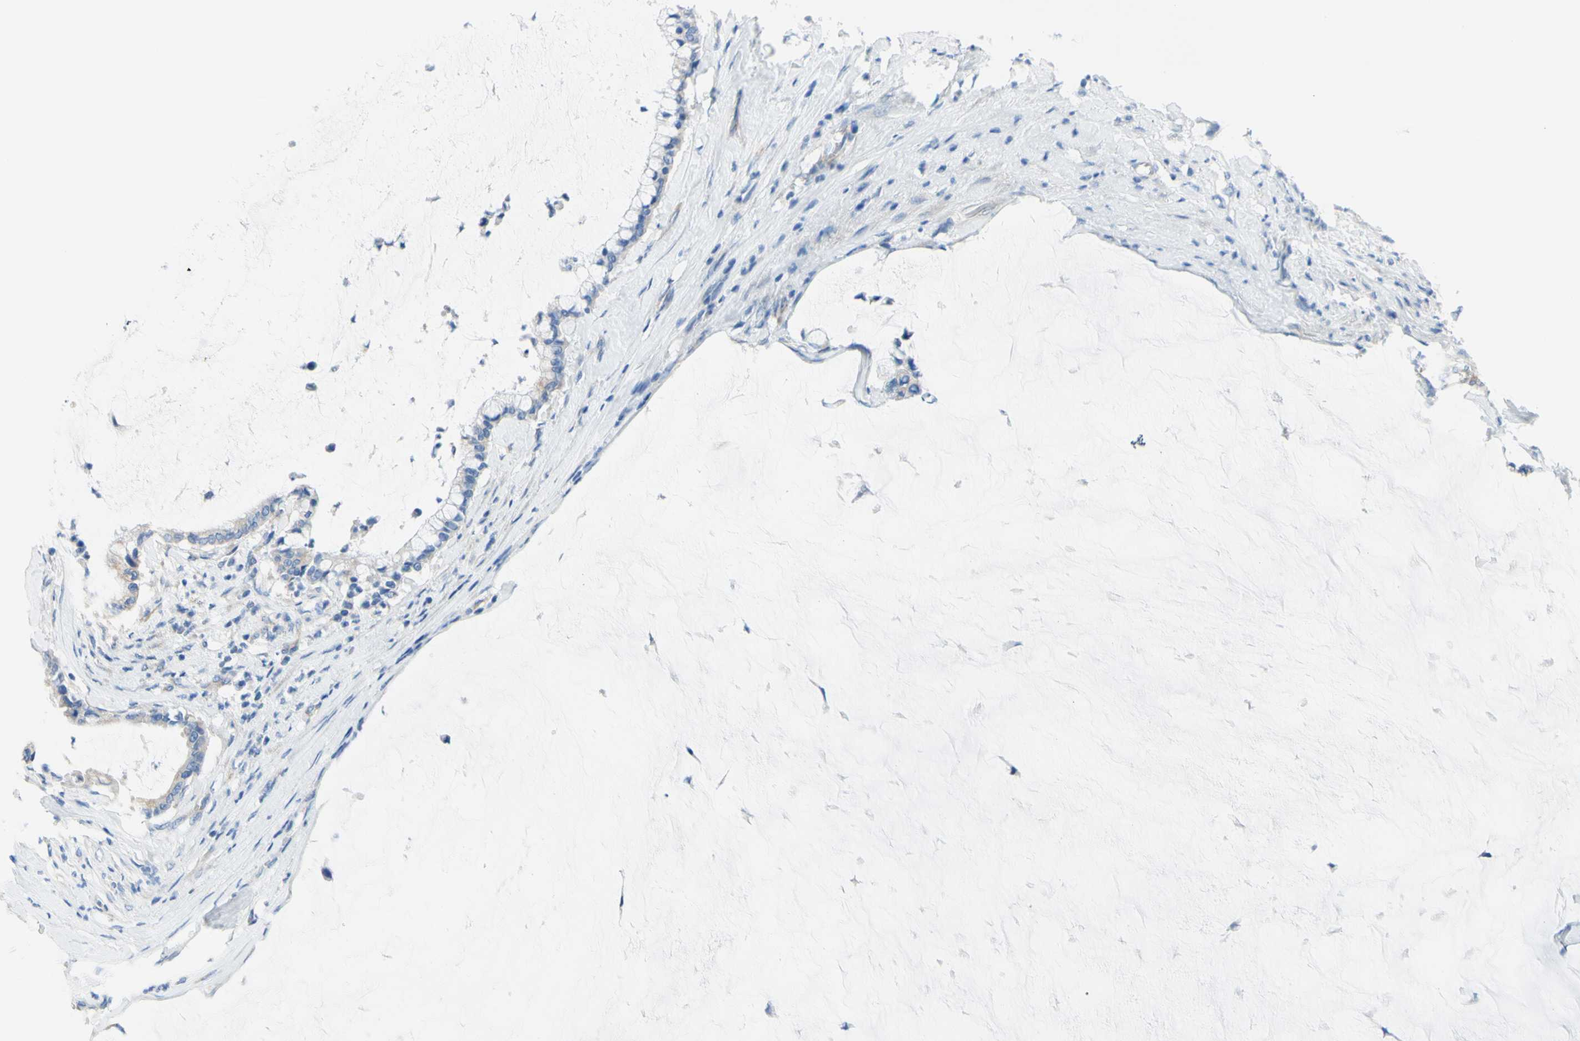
{"staining": {"intensity": "negative", "quantity": "none", "location": "none"}, "tissue": "pancreatic cancer", "cell_type": "Tumor cells", "image_type": "cancer", "snomed": [{"axis": "morphology", "description": "Adenocarcinoma, NOS"}, {"axis": "topography", "description": "Pancreas"}], "caption": "Tumor cells are negative for protein expression in human pancreatic cancer (adenocarcinoma). (Stains: DAB immunohistochemistry with hematoxylin counter stain, Microscopy: brightfield microscopy at high magnification).", "gene": "RETREG2", "patient": {"sex": "male", "age": 41}}